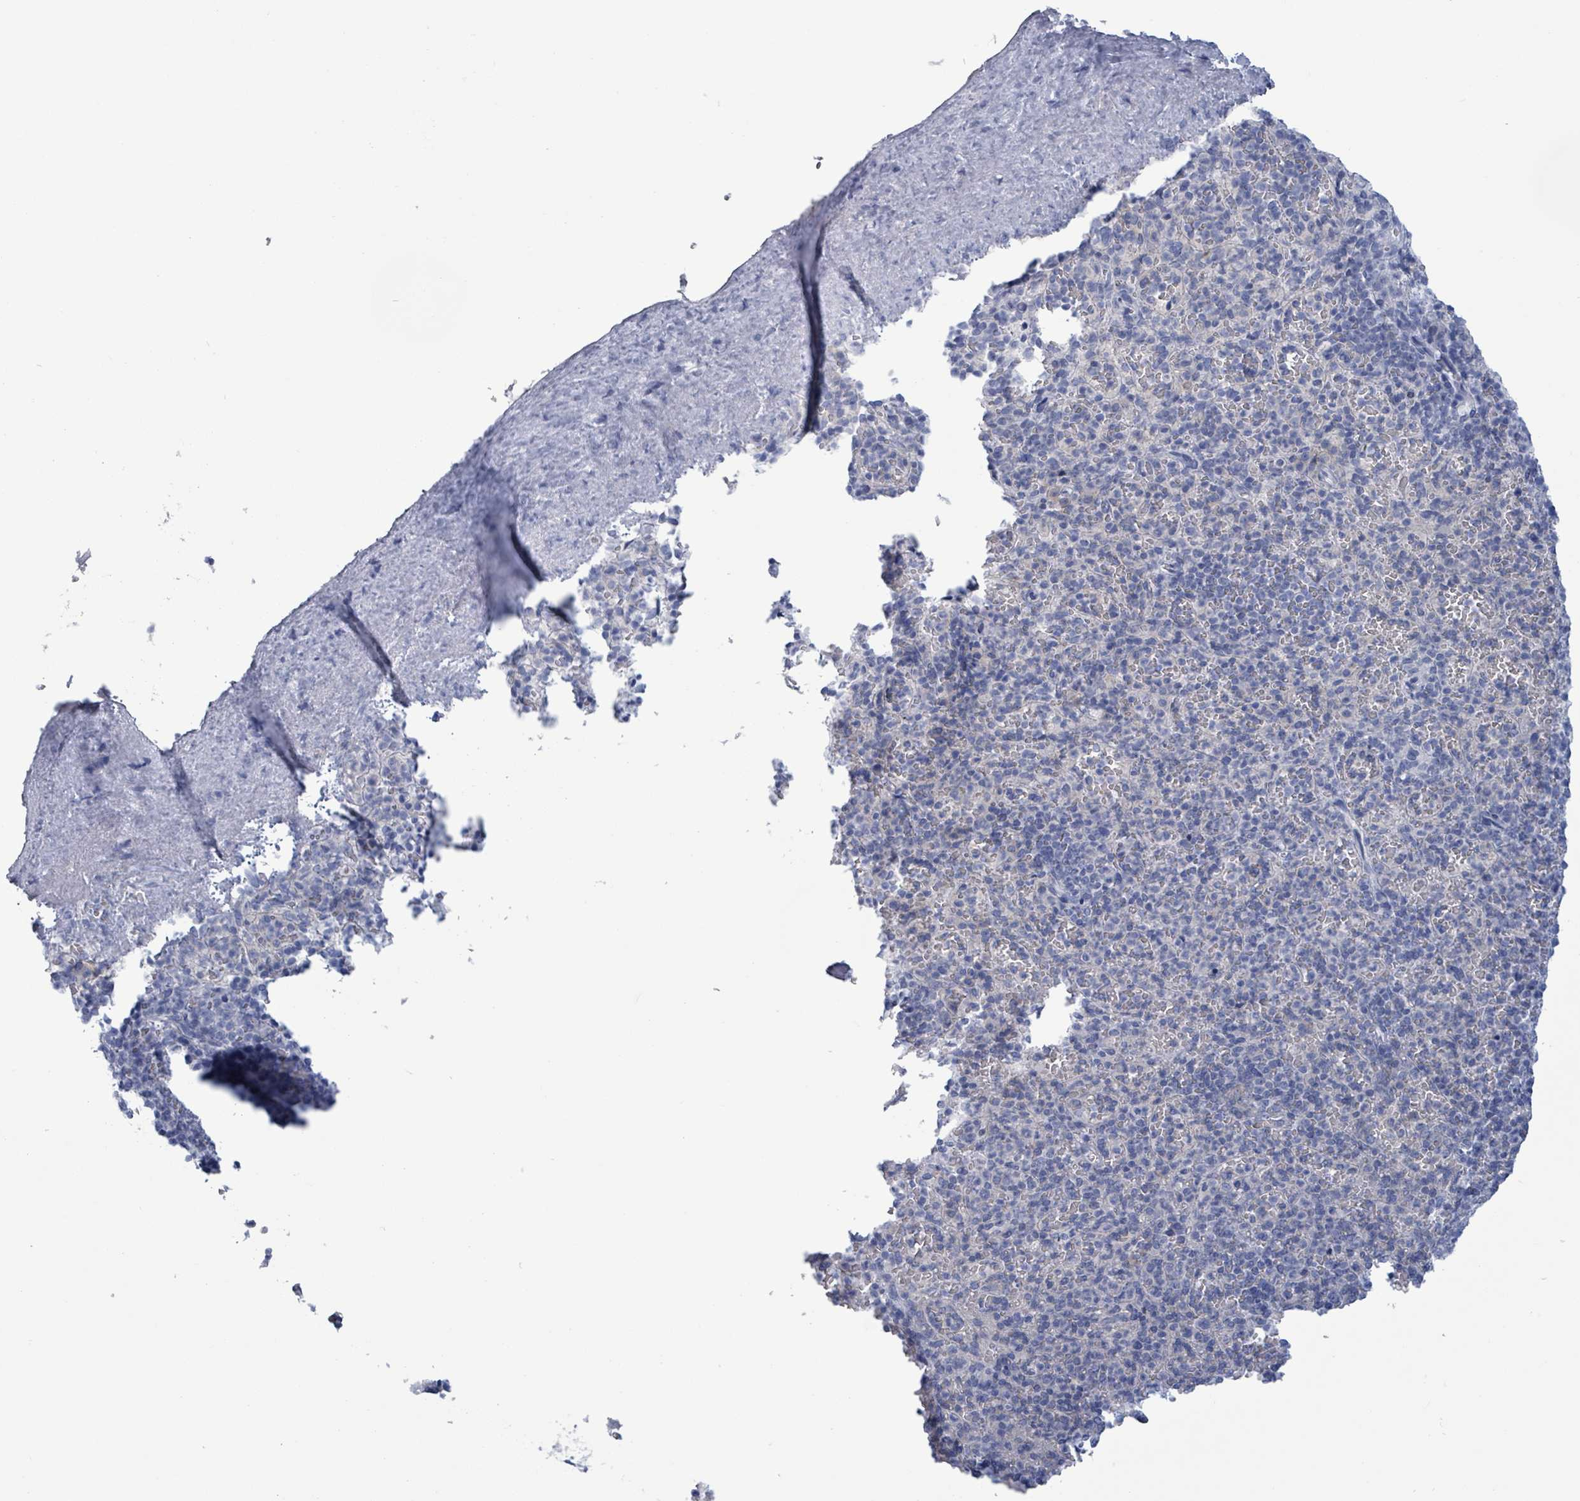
{"staining": {"intensity": "negative", "quantity": "none", "location": "none"}, "tissue": "spleen", "cell_type": "Cells in red pulp", "image_type": "normal", "snomed": [{"axis": "morphology", "description": "Normal tissue, NOS"}, {"axis": "topography", "description": "Spleen"}], "caption": "Immunohistochemical staining of unremarkable human spleen exhibits no significant staining in cells in red pulp.", "gene": "BSG", "patient": {"sex": "female", "age": 74}}